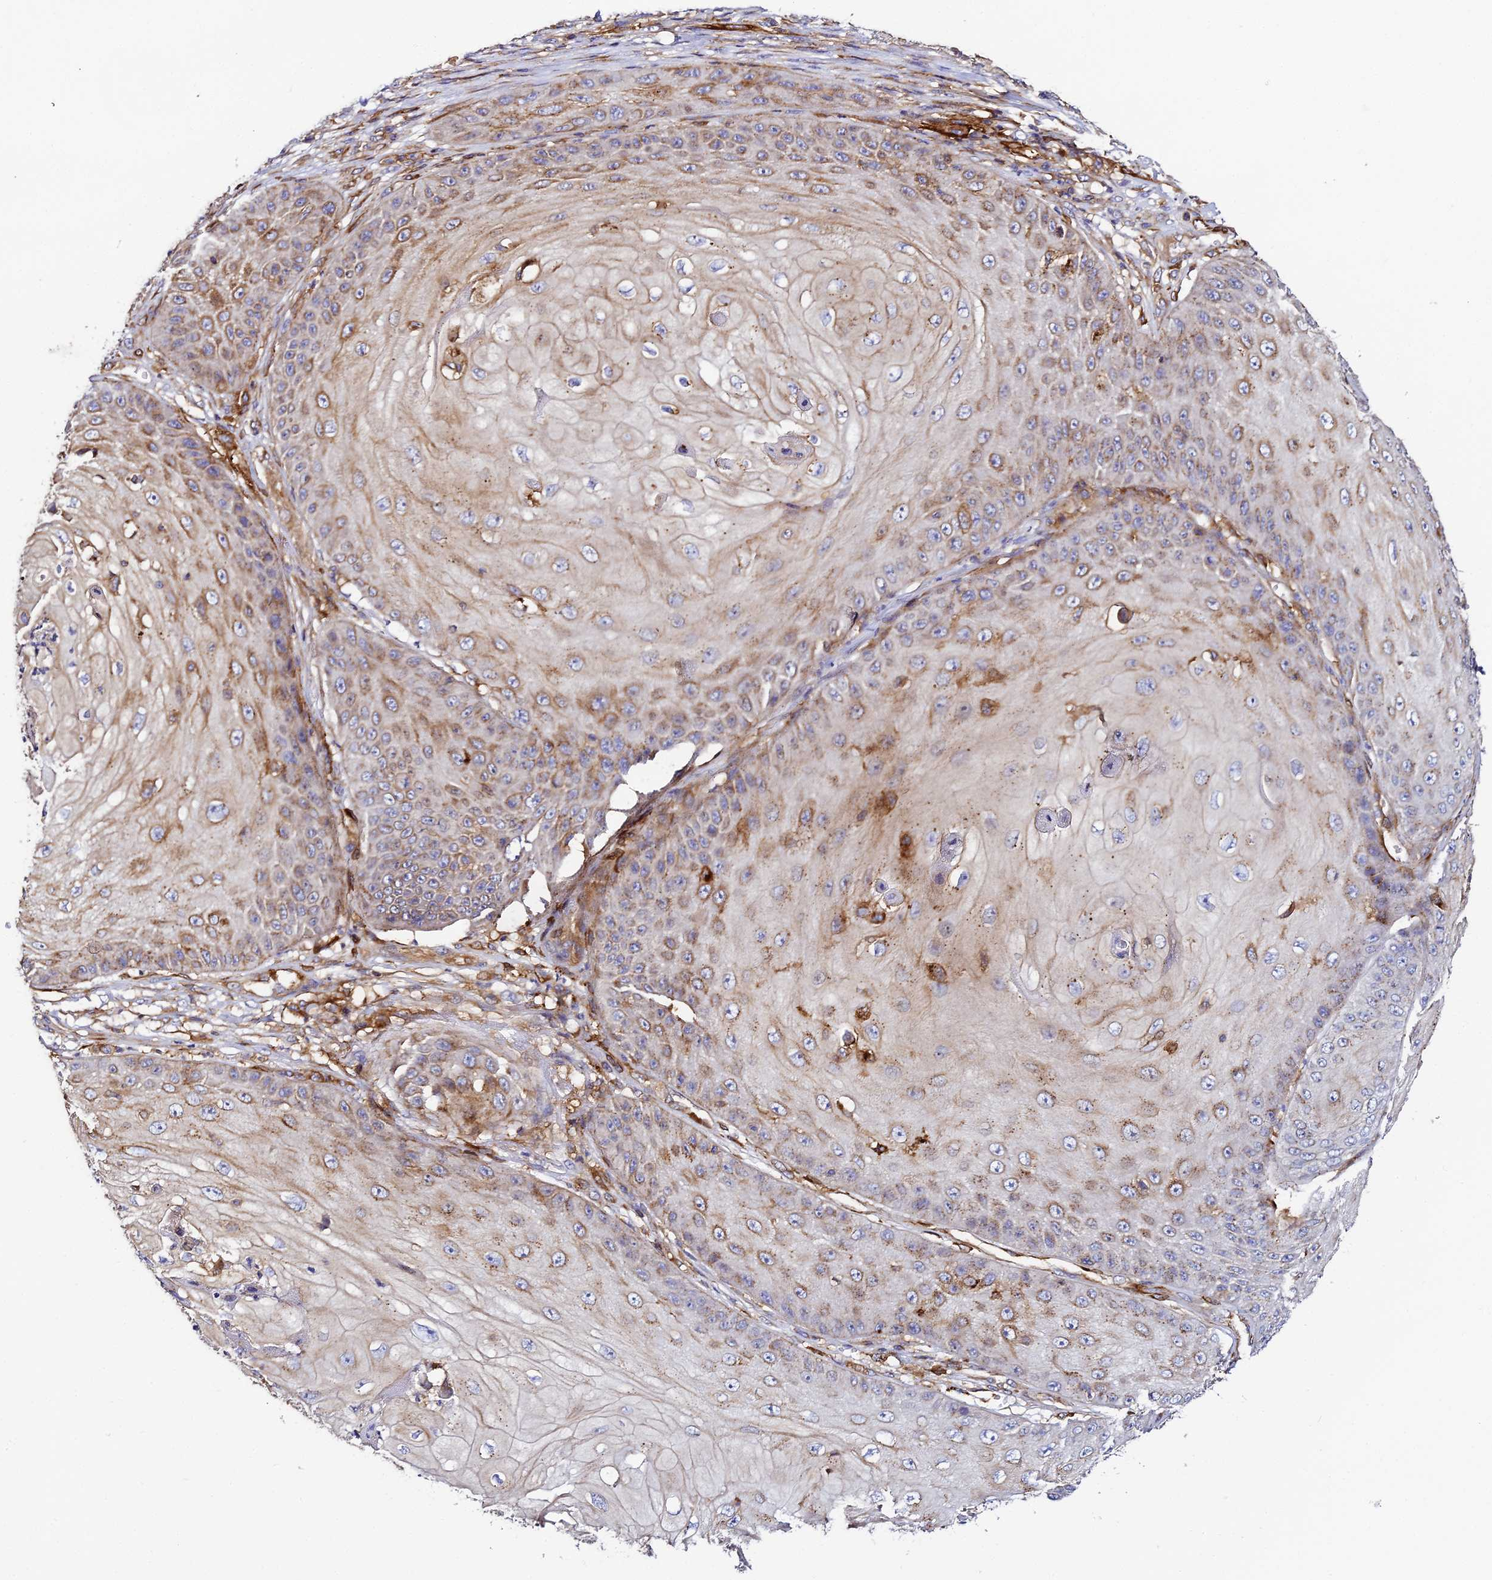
{"staining": {"intensity": "moderate", "quantity": "25%-75%", "location": "cytoplasmic/membranous"}, "tissue": "skin cancer", "cell_type": "Tumor cells", "image_type": "cancer", "snomed": [{"axis": "morphology", "description": "Squamous cell carcinoma, NOS"}, {"axis": "topography", "description": "Skin"}], "caption": "Protein expression analysis of squamous cell carcinoma (skin) reveals moderate cytoplasmic/membranous positivity in approximately 25%-75% of tumor cells. (Brightfield microscopy of DAB IHC at high magnification).", "gene": "TRPV2", "patient": {"sex": "male", "age": 70}}